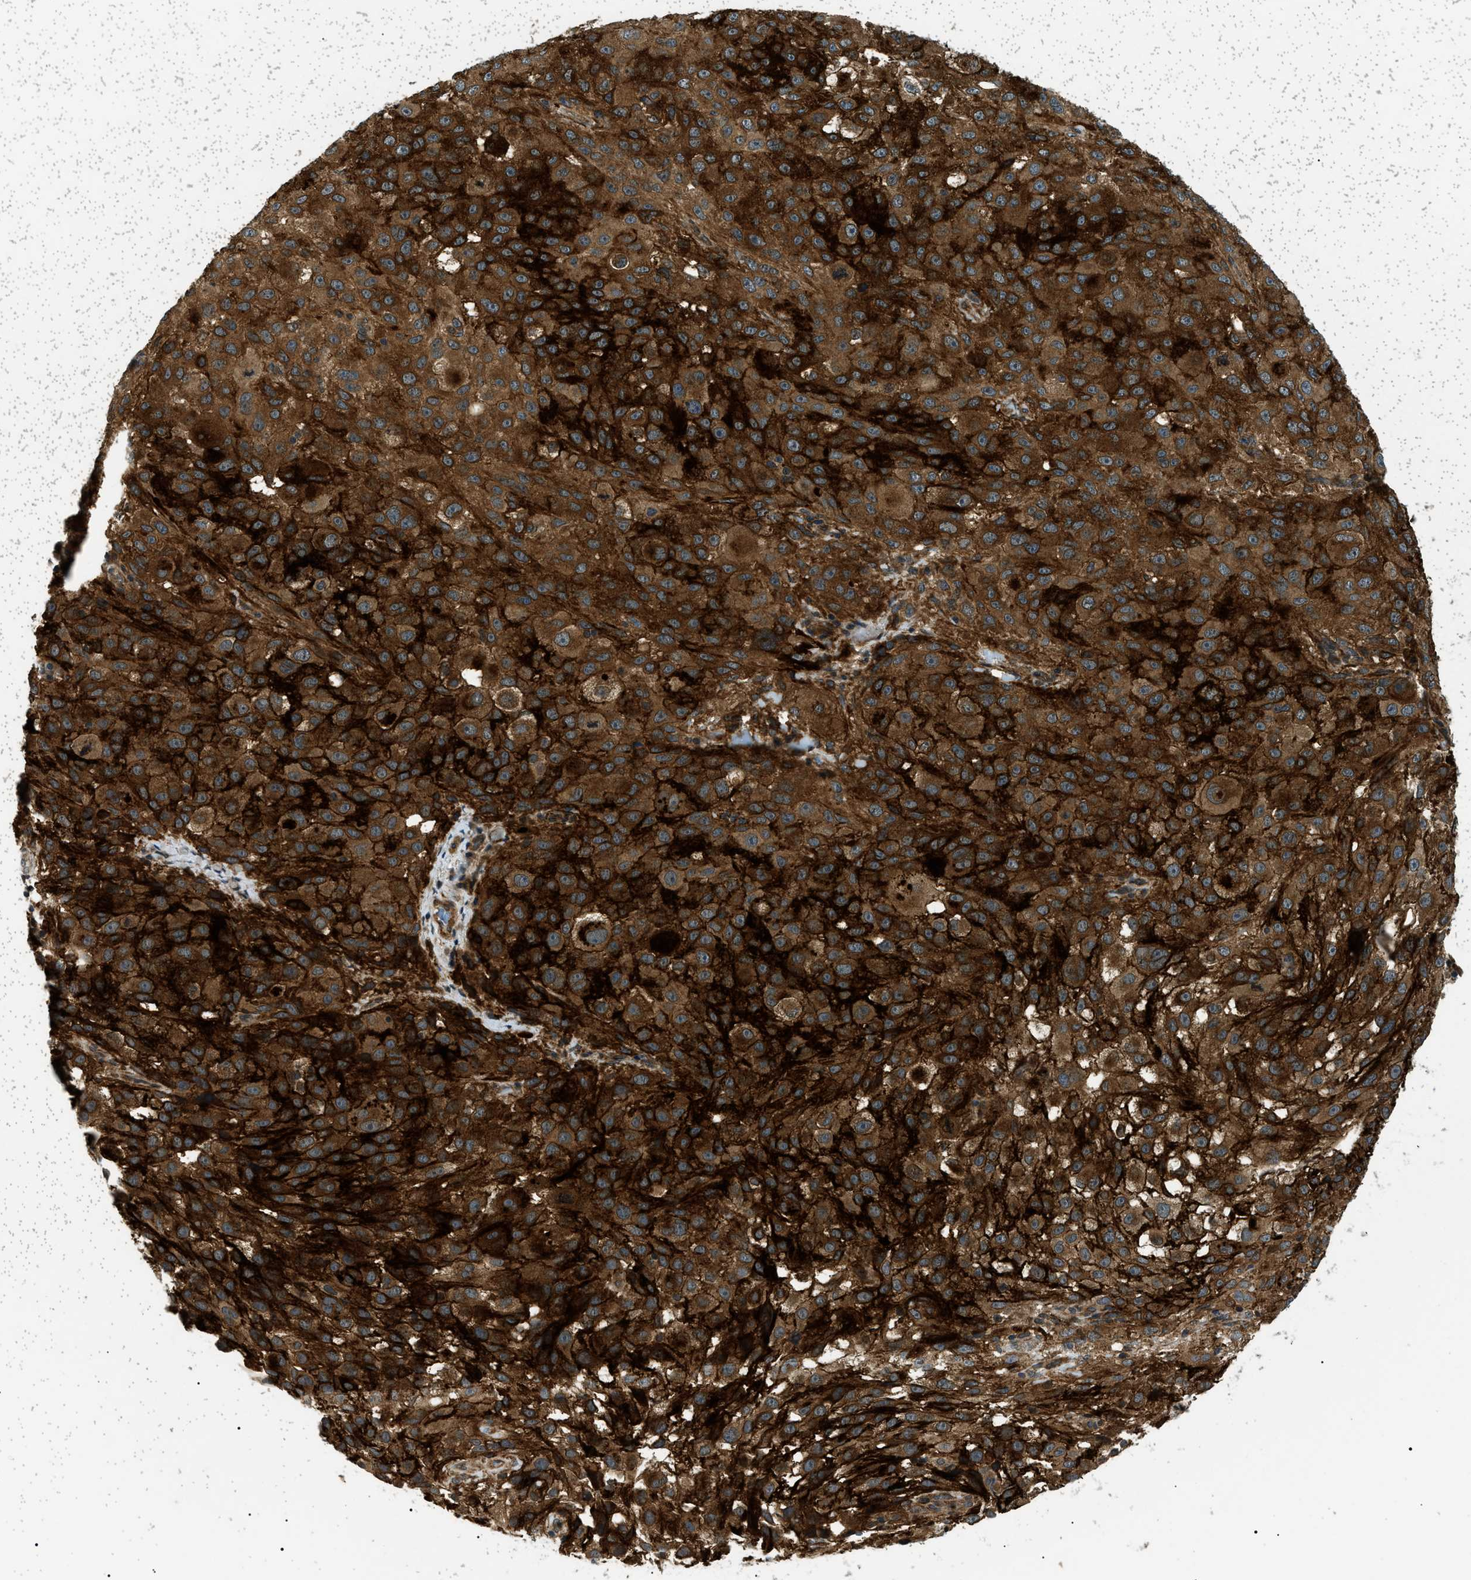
{"staining": {"intensity": "strong", "quantity": ">75%", "location": "cytoplasmic/membranous"}, "tissue": "melanoma", "cell_type": "Tumor cells", "image_type": "cancer", "snomed": [{"axis": "morphology", "description": "Necrosis, NOS"}, {"axis": "morphology", "description": "Malignant melanoma, NOS"}, {"axis": "topography", "description": "Skin"}], "caption": "Melanoma stained for a protein shows strong cytoplasmic/membranous positivity in tumor cells. Using DAB (brown) and hematoxylin (blue) stains, captured at high magnification using brightfield microscopy.", "gene": "ATP6AP1", "patient": {"sex": "female", "age": 87}}